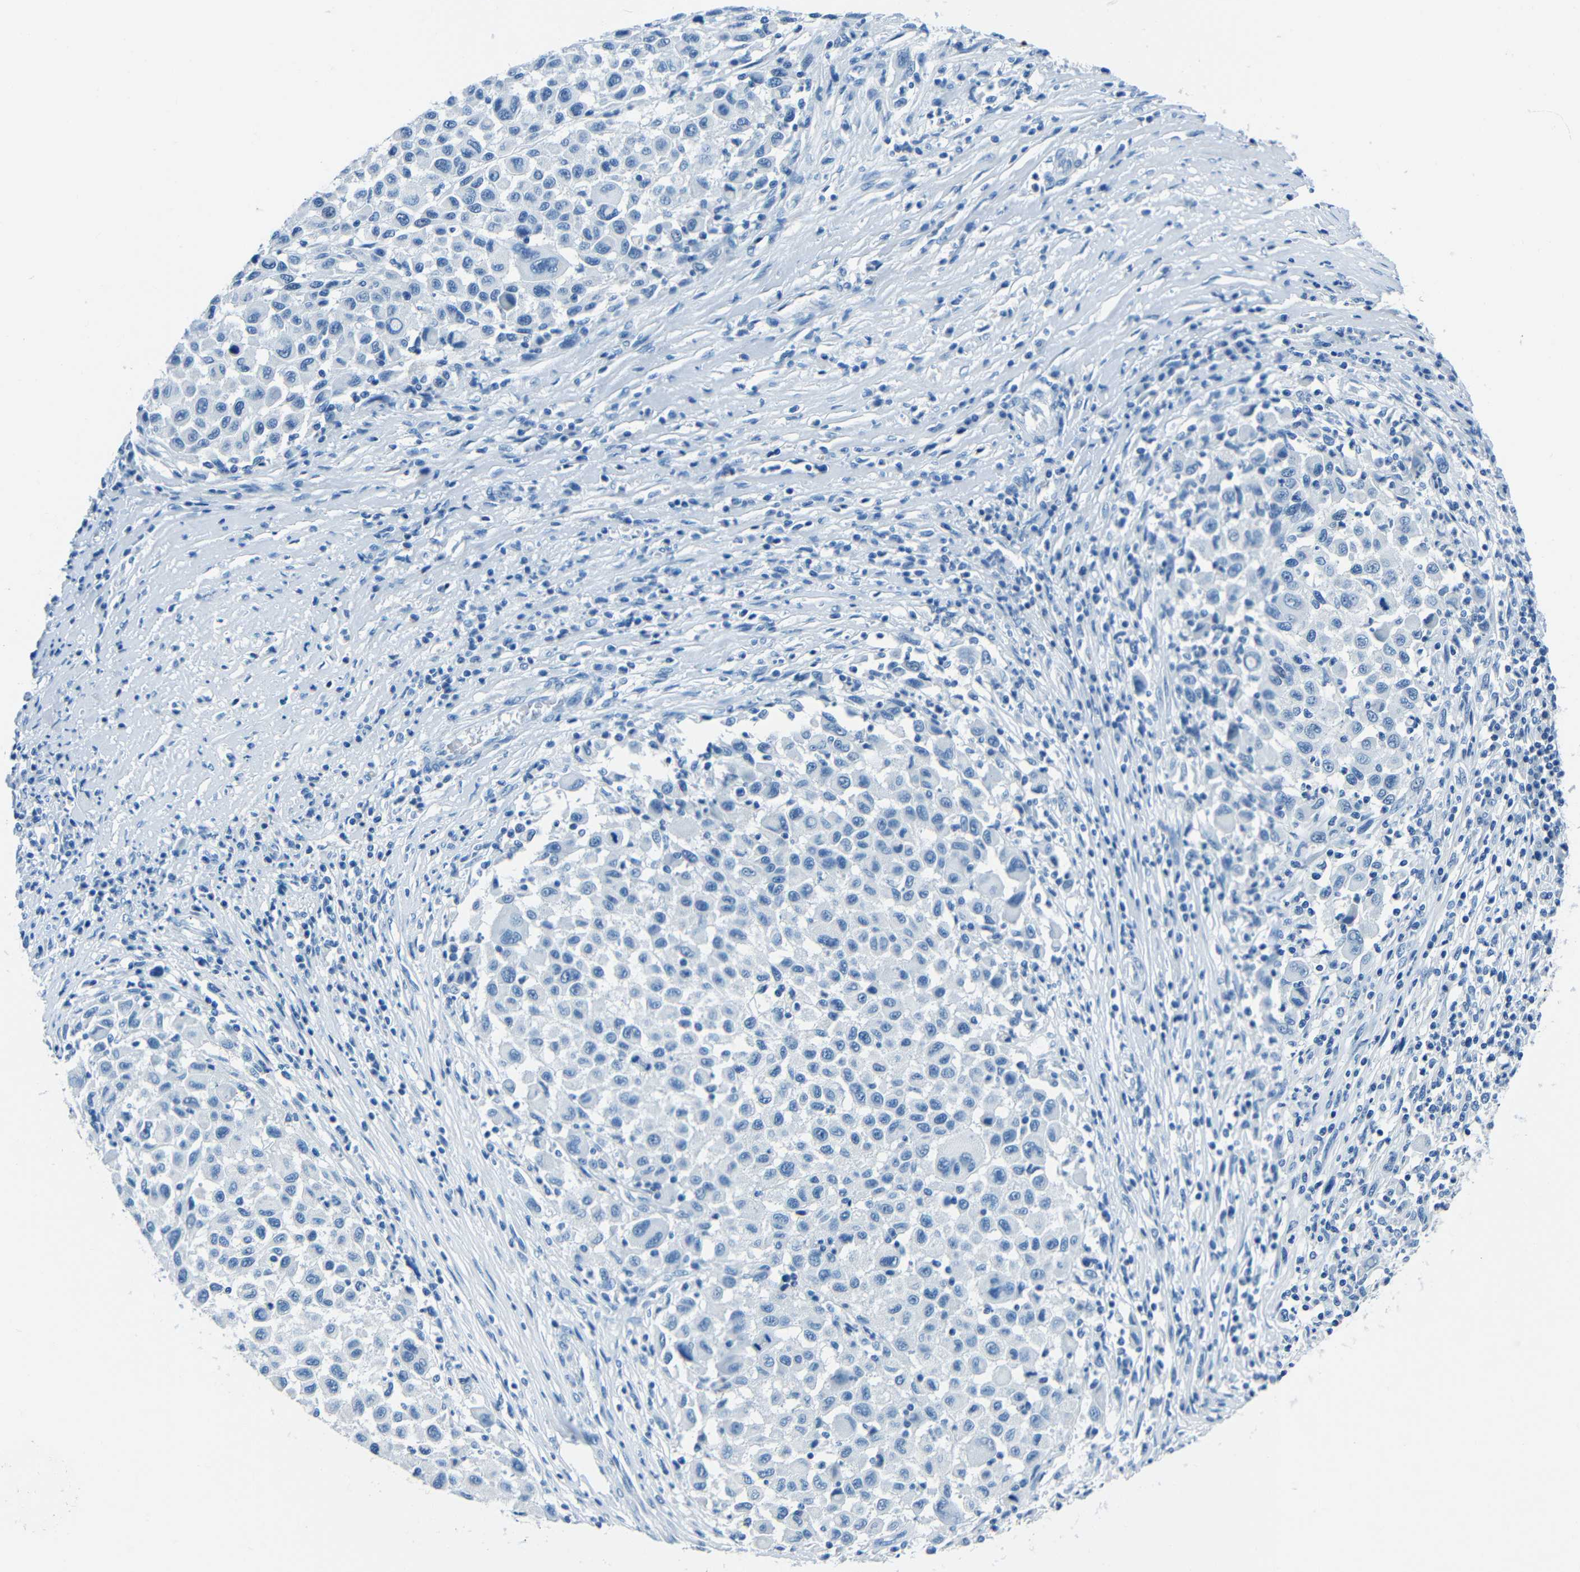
{"staining": {"intensity": "negative", "quantity": "none", "location": "none"}, "tissue": "melanoma", "cell_type": "Tumor cells", "image_type": "cancer", "snomed": [{"axis": "morphology", "description": "Malignant melanoma, Metastatic site"}, {"axis": "topography", "description": "Lymph node"}], "caption": "An immunohistochemistry micrograph of malignant melanoma (metastatic site) is shown. There is no staining in tumor cells of malignant melanoma (metastatic site).", "gene": "FBN2", "patient": {"sex": "male", "age": 61}}